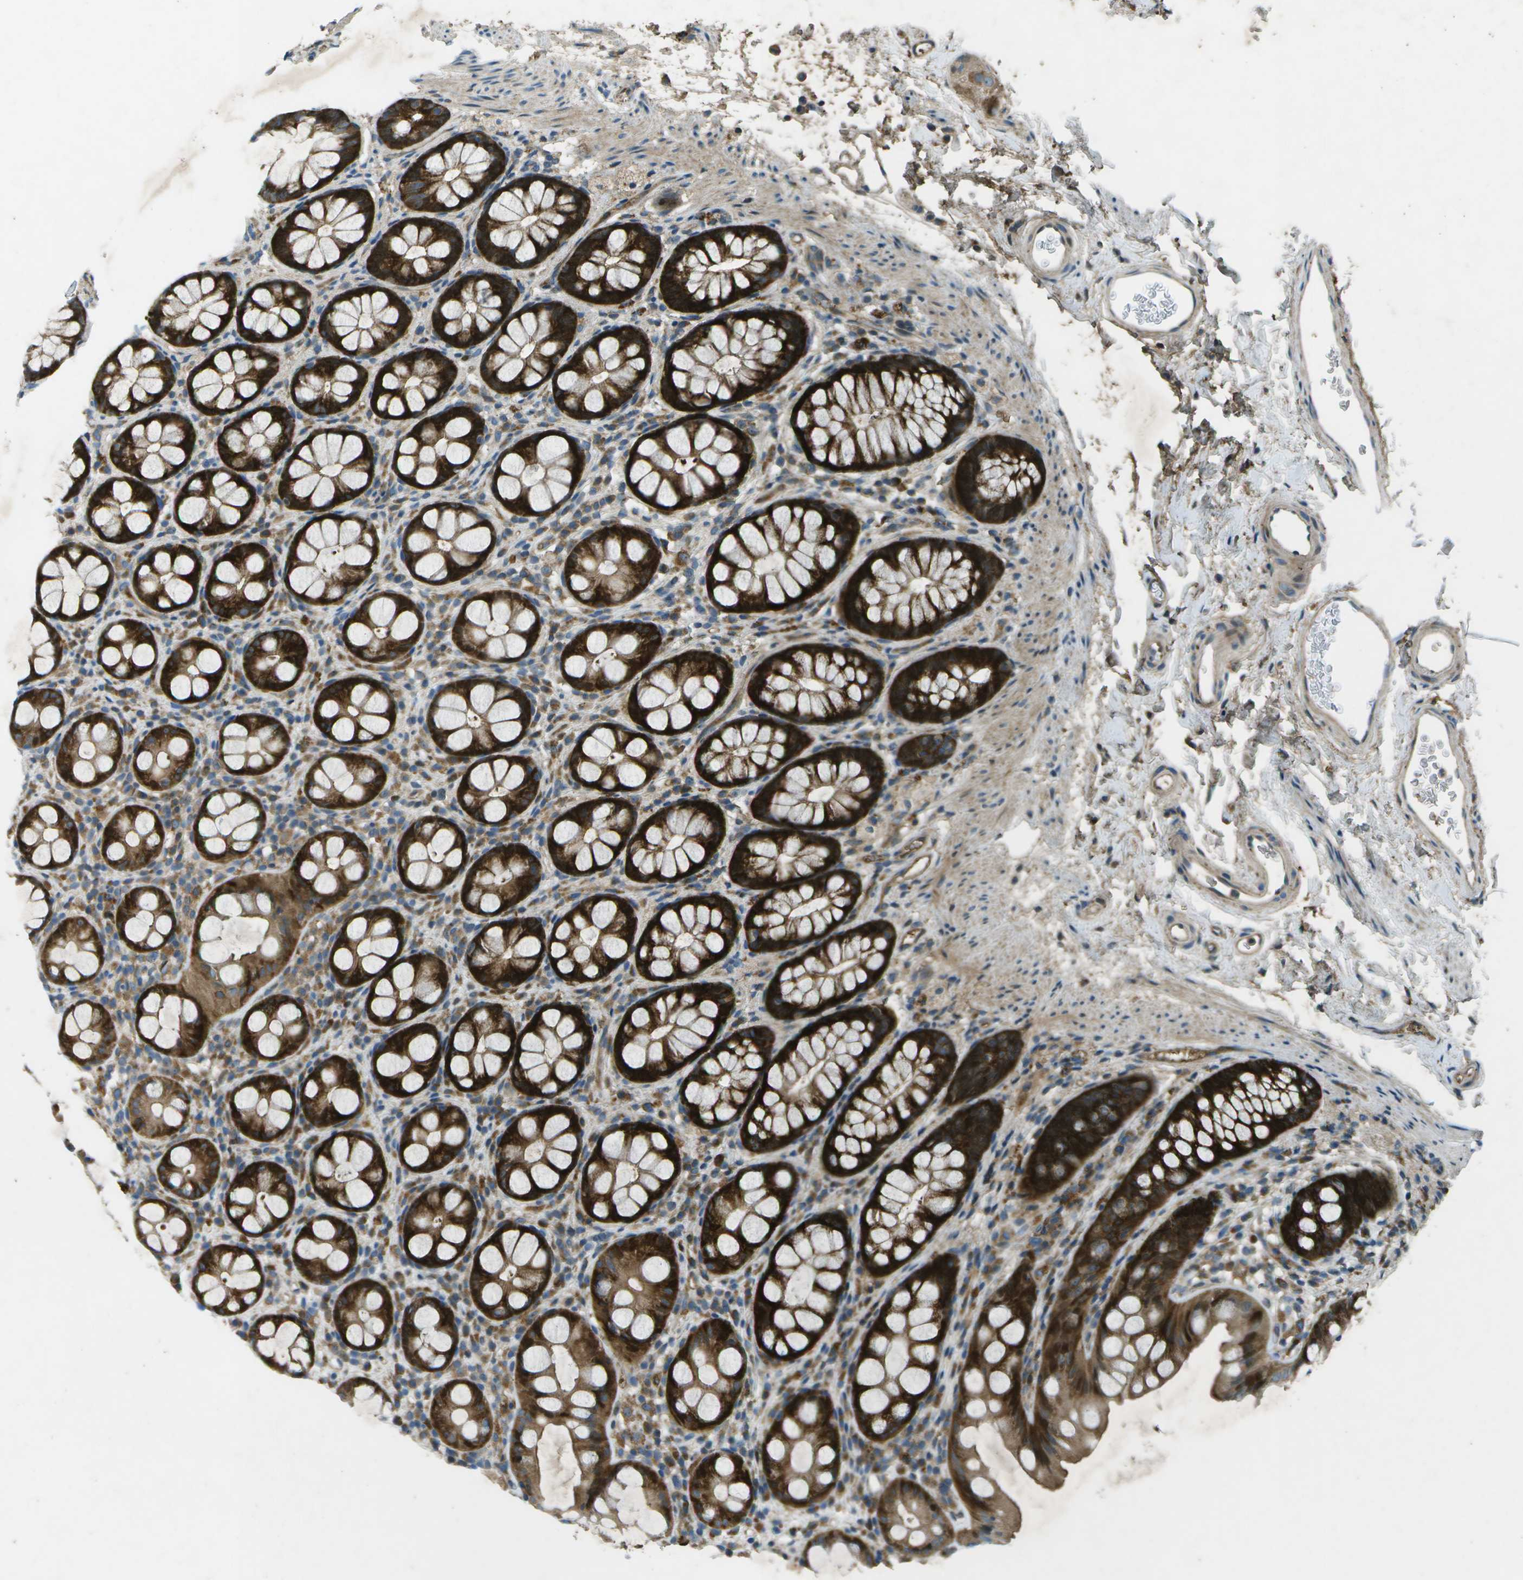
{"staining": {"intensity": "strong", "quantity": ">75%", "location": "cytoplasmic/membranous"}, "tissue": "rectum", "cell_type": "Glandular cells", "image_type": "normal", "snomed": [{"axis": "morphology", "description": "Normal tissue, NOS"}, {"axis": "topography", "description": "Rectum"}], "caption": "A histopathology image of human rectum stained for a protein shows strong cytoplasmic/membranous brown staining in glandular cells. (DAB IHC with brightfield microscopy, high magnification).", "gene": "PXYLP1", "patient": {"sex": "female", "age": 65}}